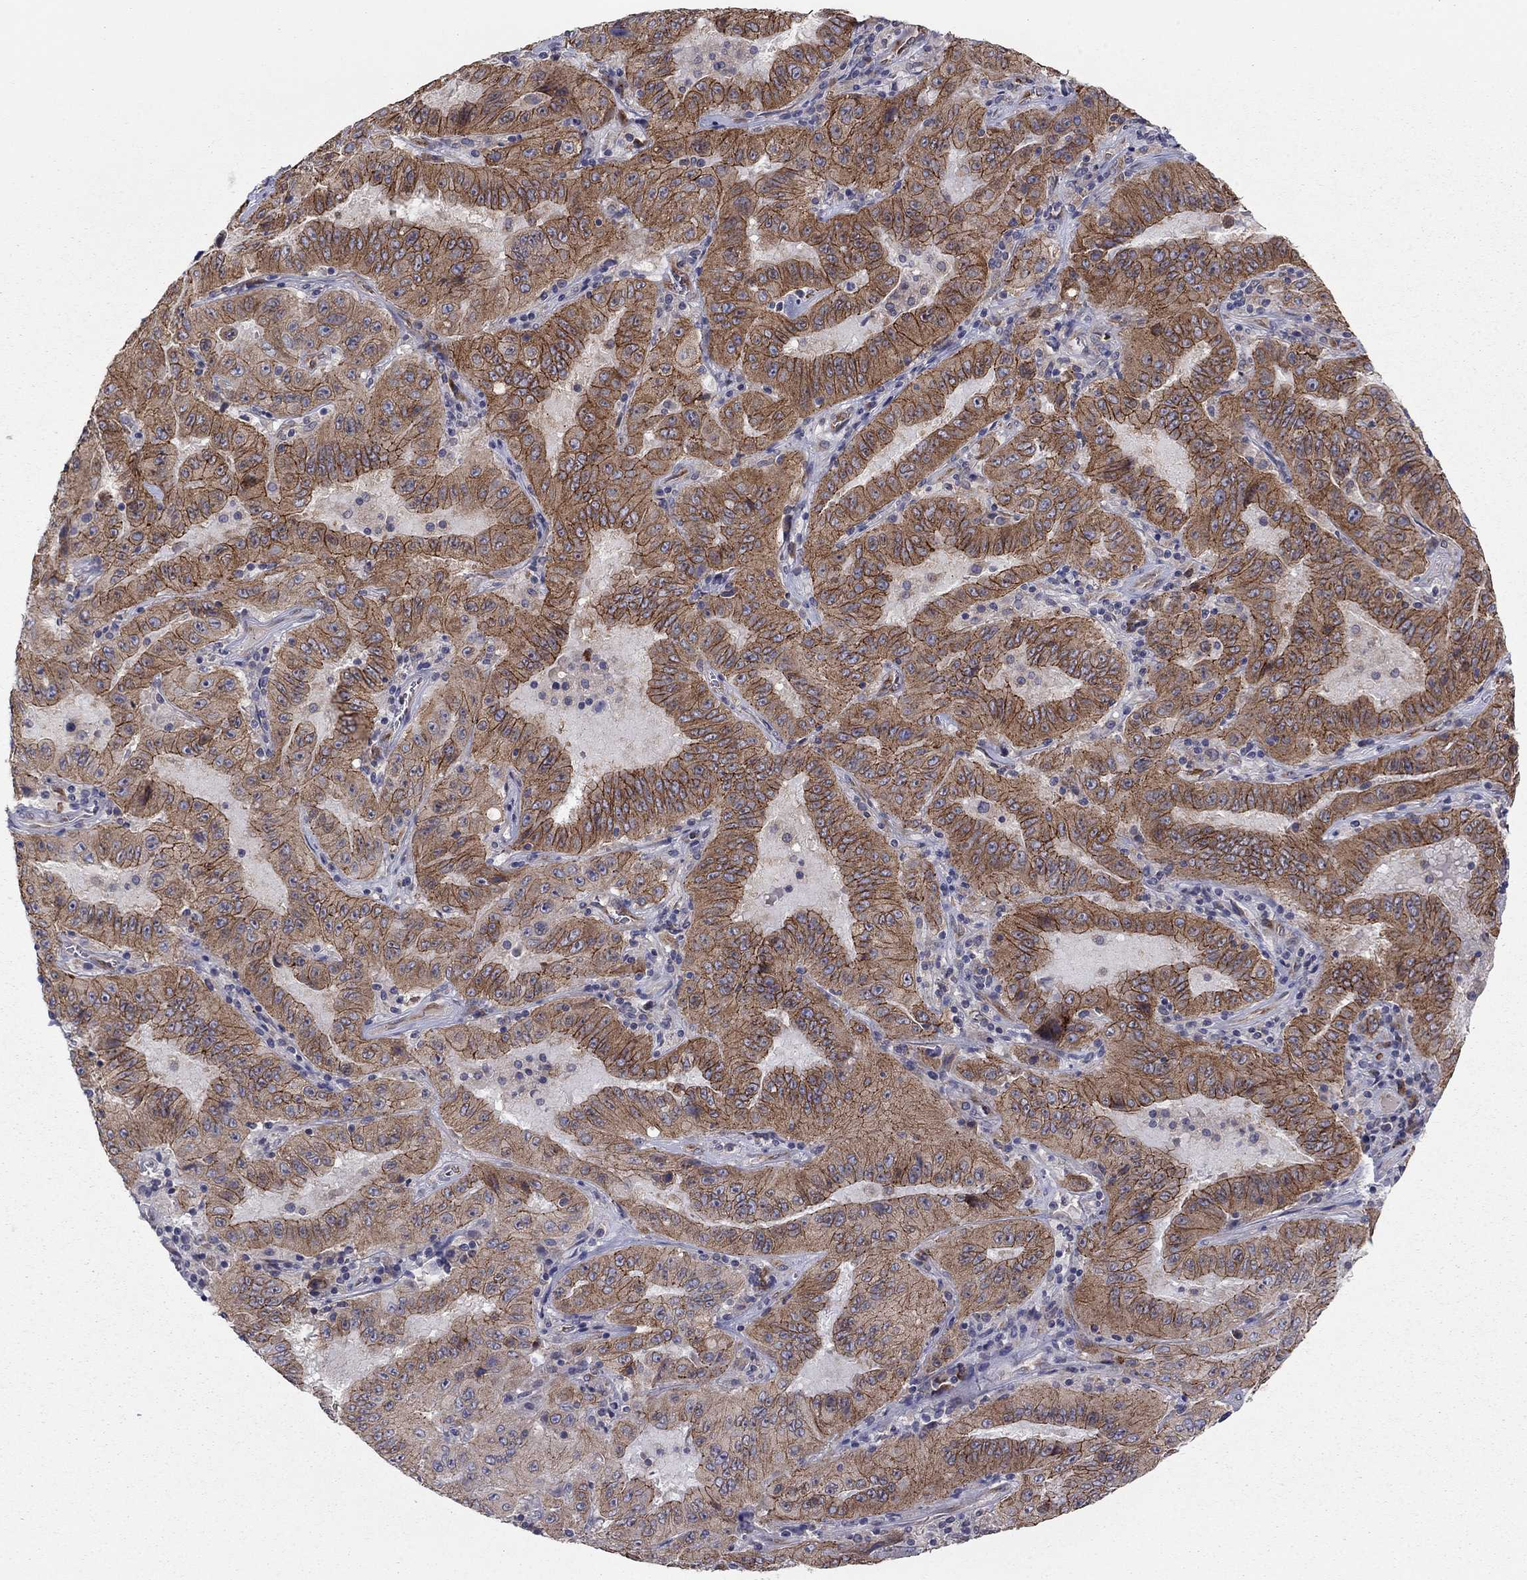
{"staining": {"intensity": "strong", "quantity": "25%-75%", "location": "cytoplasmic/membranous"}, "tissue": "pancreatic cancer", "cell_type": "Tumor cells", "image_type": "cancer", "snomed": [{"axis": "morphology", "description": "Adenocarcinoma, NOS"}, {"axis": "topography", "description": "Pancreas"}], "caption": "Human pancreatic cancer stained with a protein marker exhibits strong staining in tumor cells.", "gene": "YIF1A", "patient": {"sex": "male", "age": 63}}